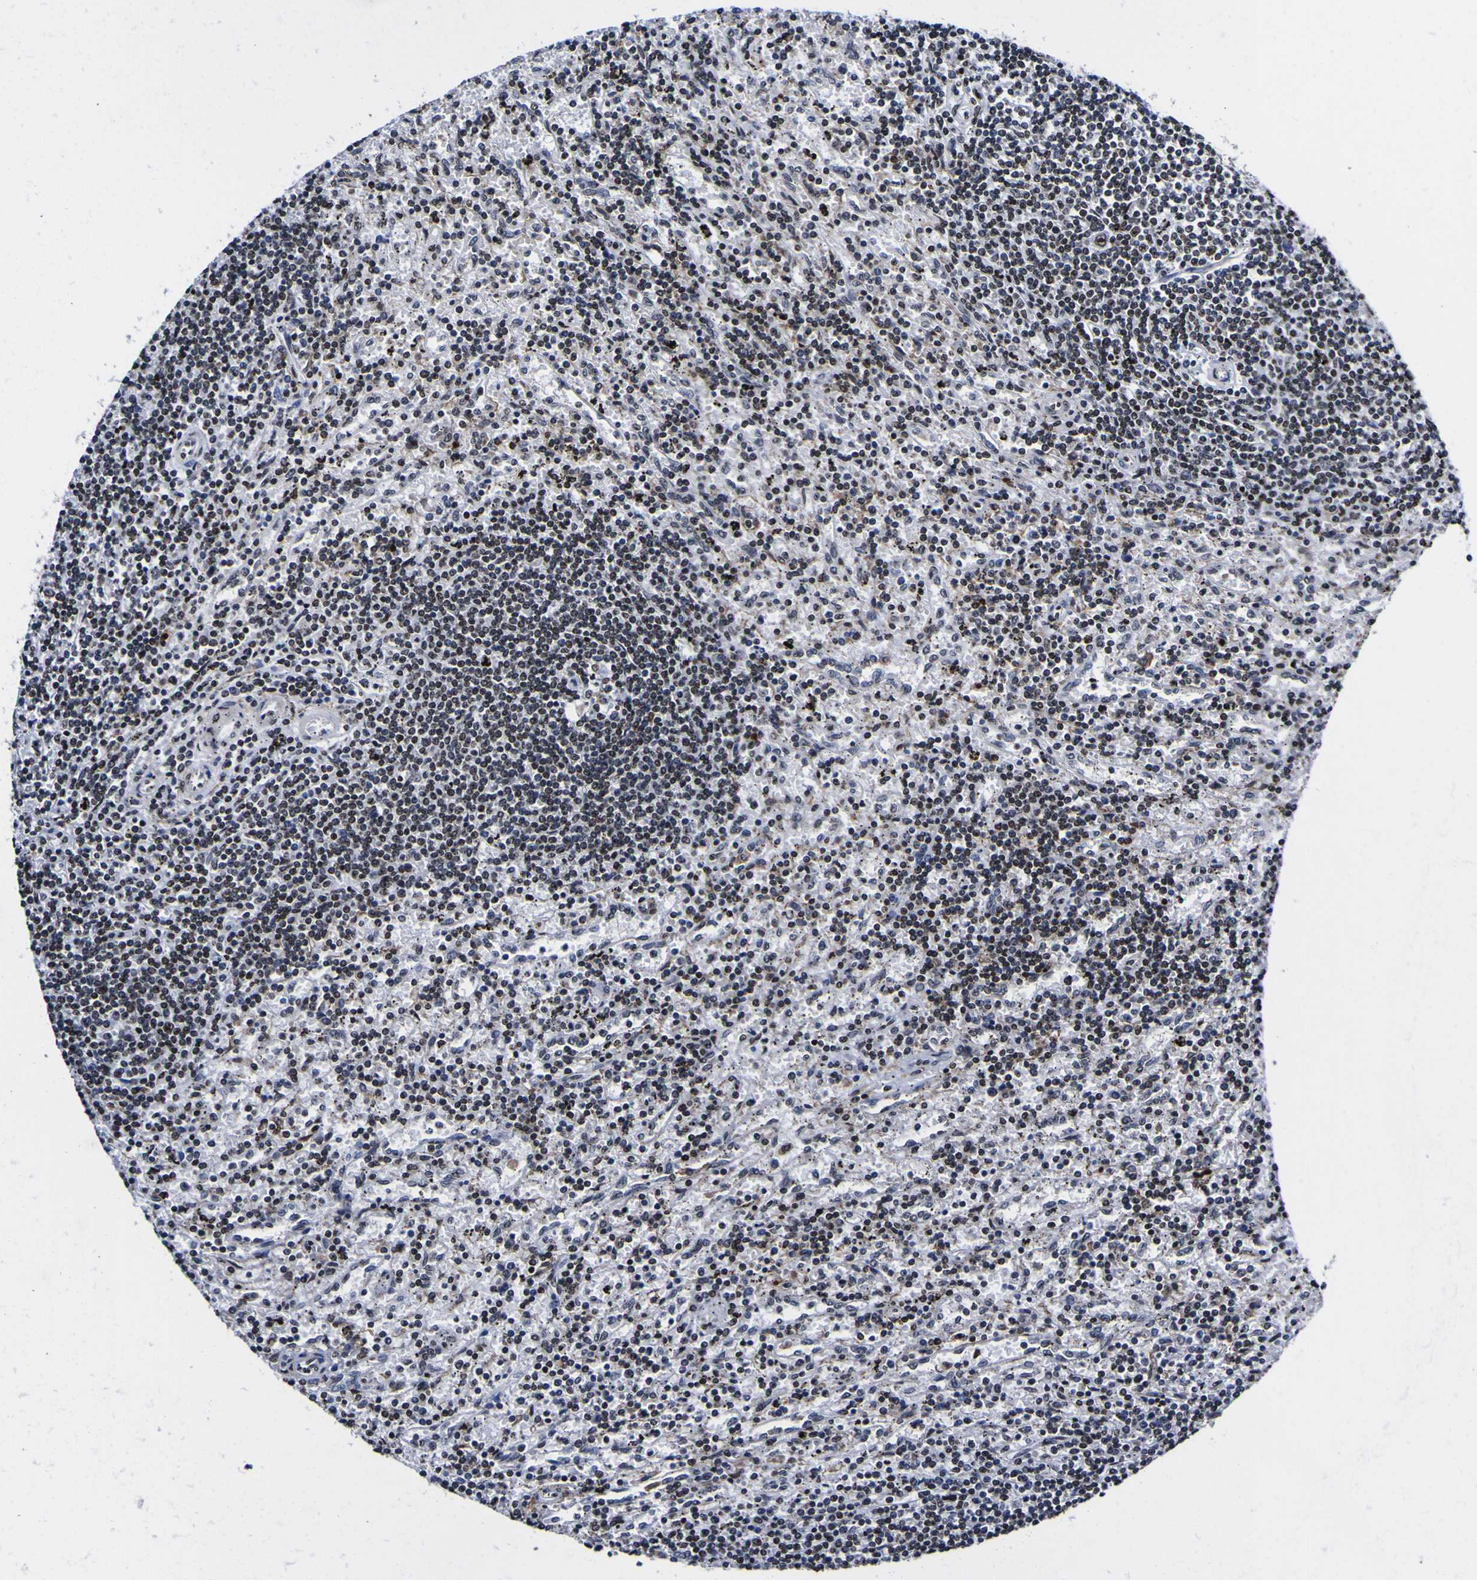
{"staining": {"intensity": "strong", "quantity": "<25%", "location": "nuclear"}, "tissue": "lymphoma", "cell_type": "Tumor cells", "image_type": "cancer", "snomed": [{"axis": "morphology", "description": "Malignant lymphoma, non-Hodgkin's type, Low grade"}, {"axis": "topography", "description": "Spleen"}], "caption": "The immunohistochemical stain labels strong nuclear positivity in tumor cells of lymphoma tissue. Using DAB (3,3'-diaminobenzidine) (brown) and hematoxylin (blue) stains, captured at high magnification using brightfield microscopy.", "gene": "PIAS1", "patient": {"sex": "male", "age": 76}}